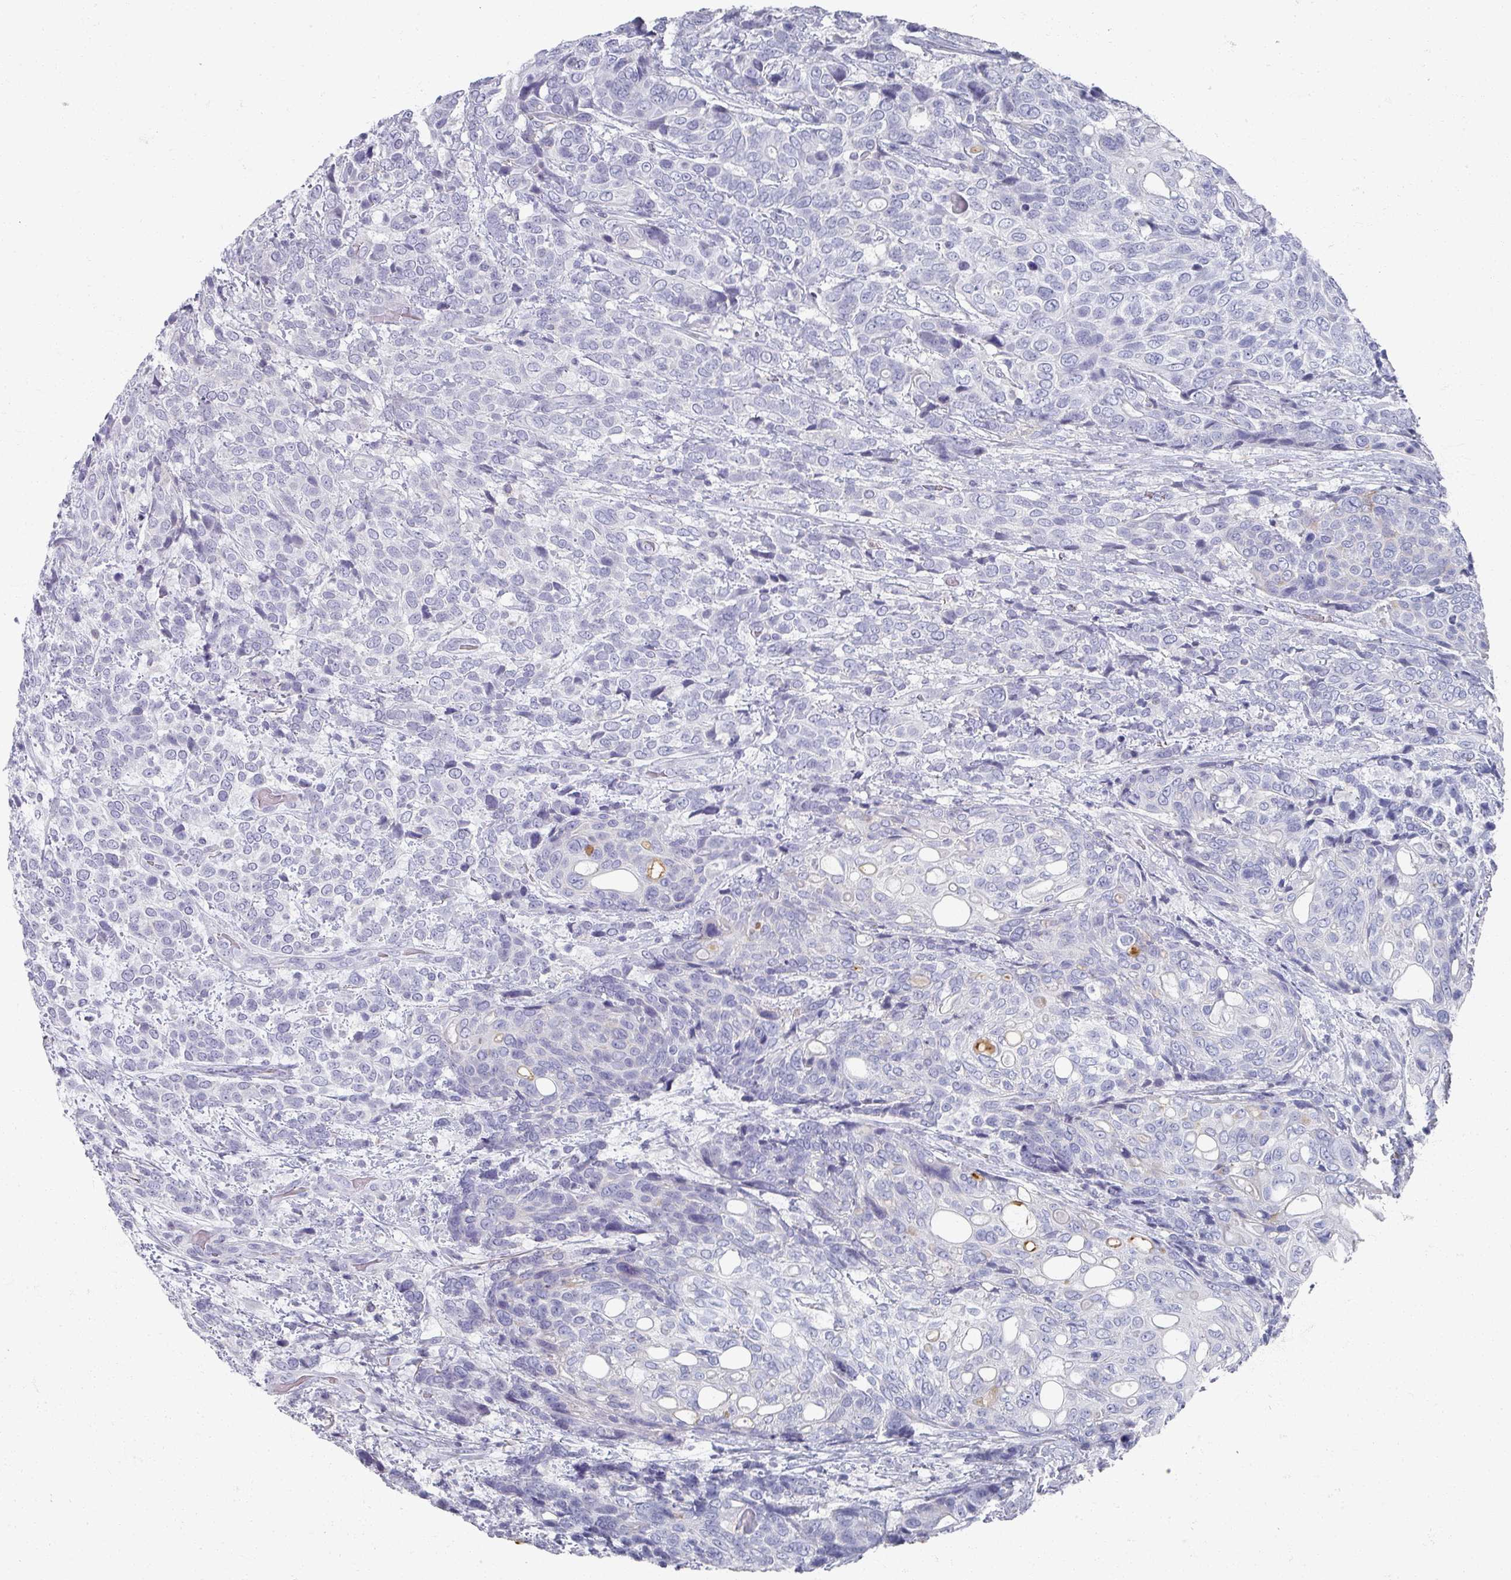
{"staining": {"intensity": "negative", "quantity": "none", "location": "none"}, "tissue": "urothelial cancer", "cell_type": "Tumor cells", "image_type": "cancer", "snomed": [{"axis": "morphology", "description": "Urothelial carcinoma, High grade"}, {"axis": "topography", "description": "Urinary bladder"}], "caption": "This is an immunohistochemistry (IHC) photomicrograph of urothelial cancer. There is no positivity in tumor cells.", "gene": "OMG", "patient": {"sex": "female", "age": 70}}